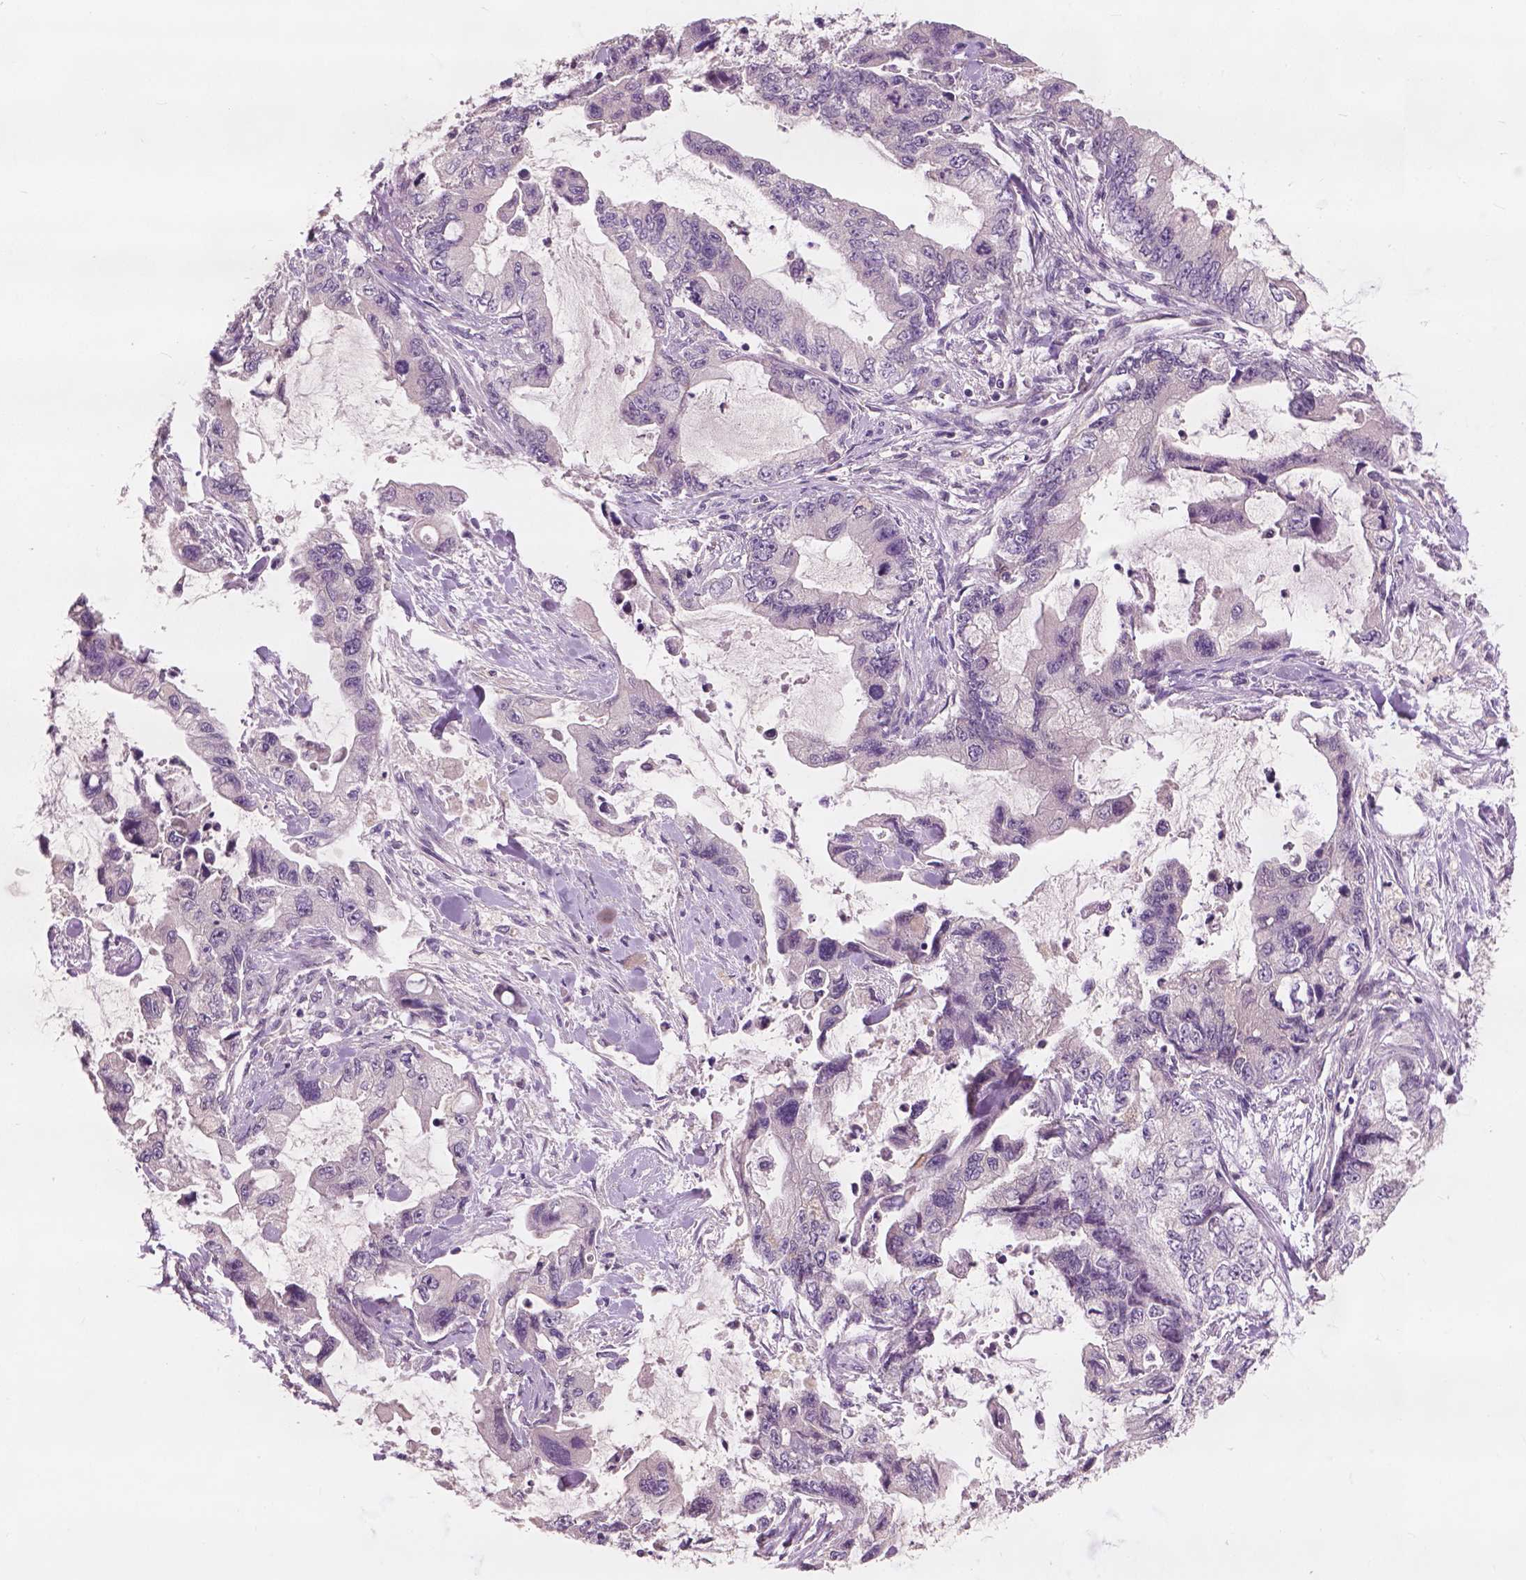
{"staining": {"intensity": "negative", "quantity": "none", "location": "none"}, "tissue": "stomach cancer", "cell_type": "Tumor cells", "image_type": "cancer", "snomed": [{"axis": "morphology", "description": "Adenocarcinoma, NOS"}, {"axis": "topography", "description": "Pancreas"}, {"axis": "topography", "description": "Stomach, upper"}, {"axis": "topography", "description": "Stomach"}], "caption": "The histopathology image reveals no staining of tumor cells in stomach cancer (adenocarcinoma). (IHC, brightfield microscopy, high magnification).", "gene": "KRT17", "patient": {"sex": "male", "age": 77}}